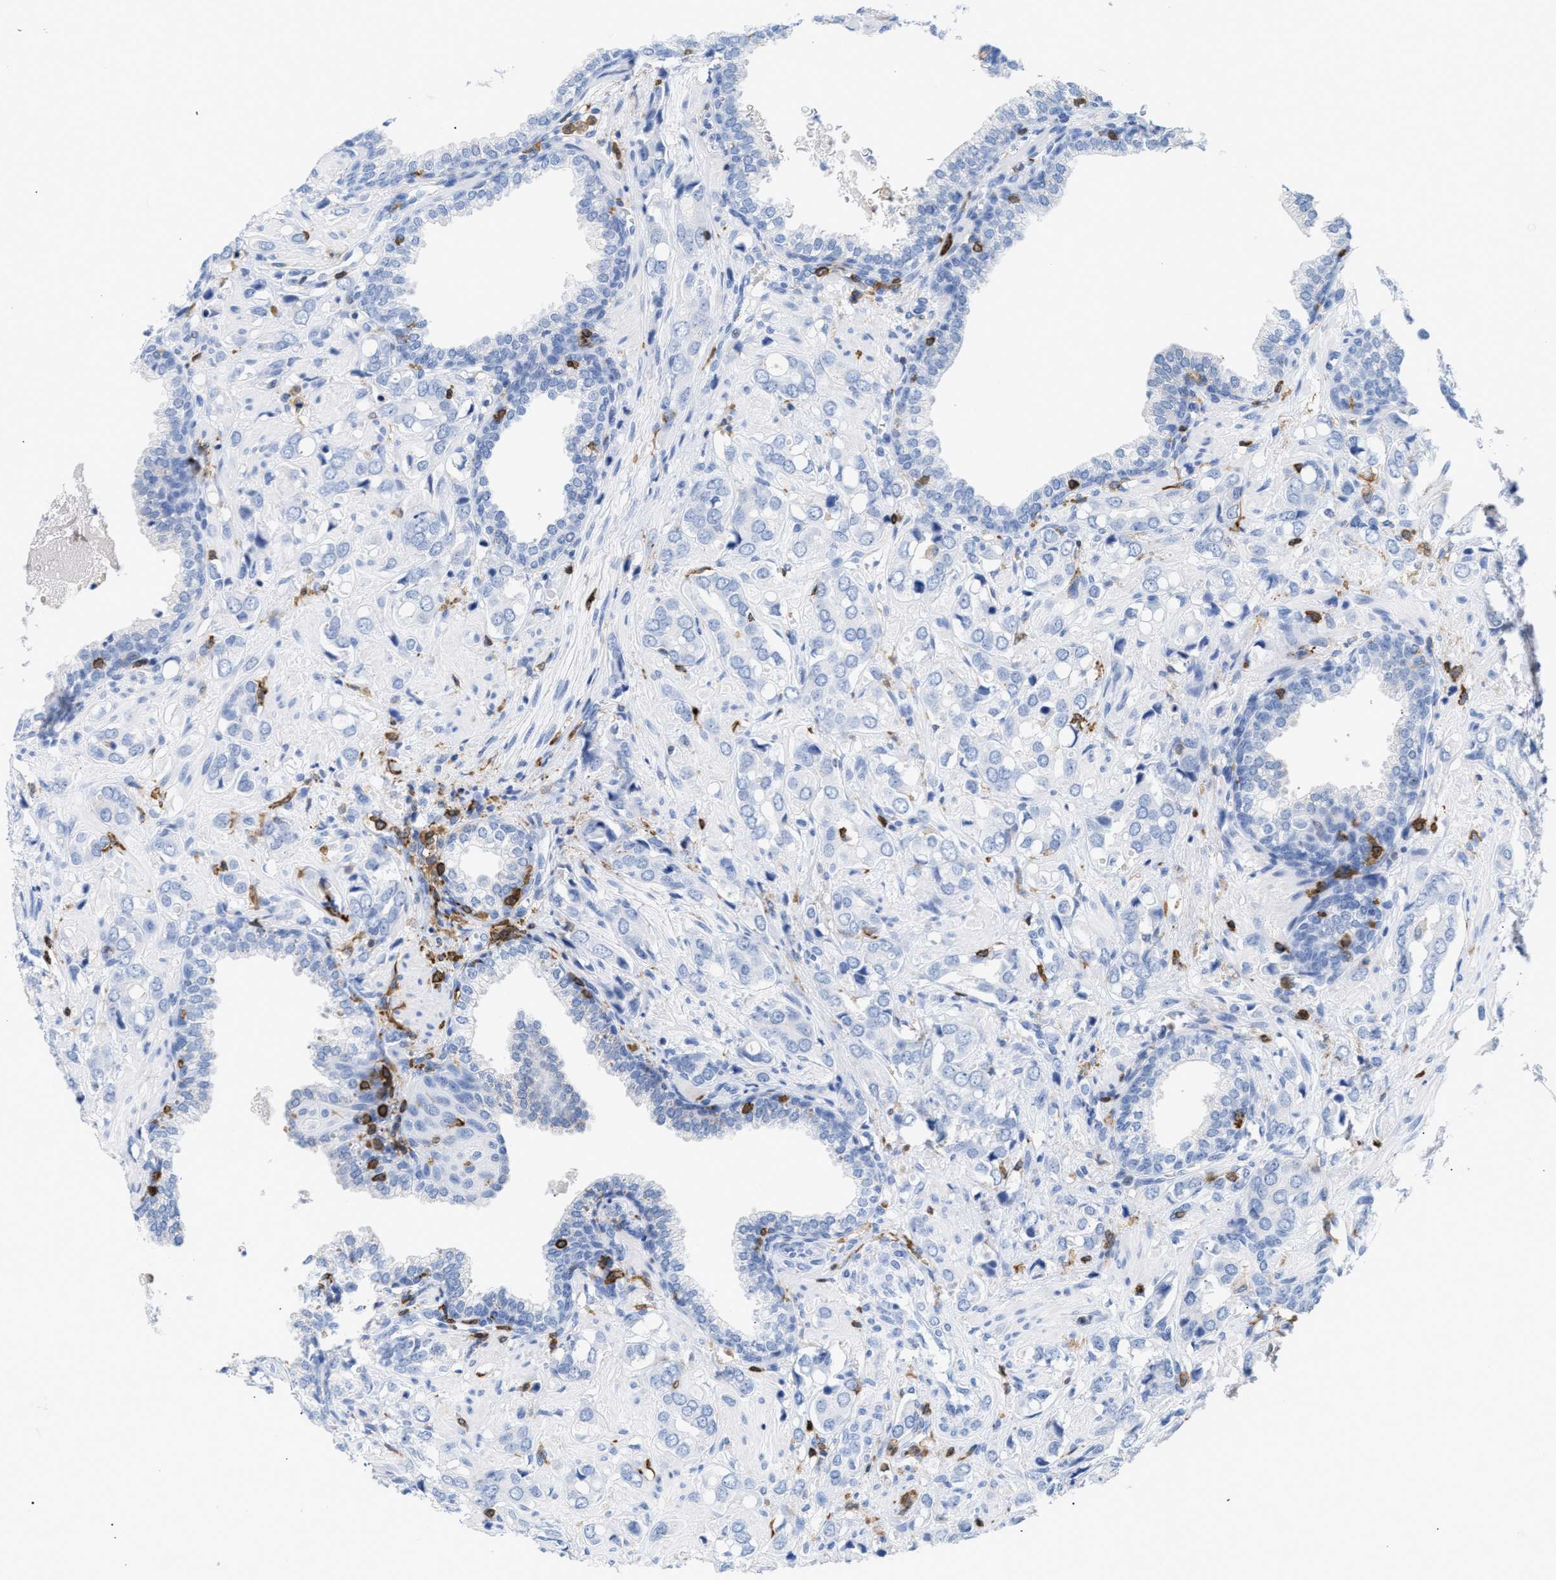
{"staining": {"intensity": "negative", "quantity": "none", "location": "none"}, "tissue": "prostate cancer", "cell_type": "Tumor cells", "image_type": "cancer", "snomed": [{"axis": "morphology", "description": "Adenocarcinoma, High grade"}, {"axis": "topography", "description": "Prostate"}], "caption": "Immunohistochemical staining of prostate cancer (adenocarcinoma (high-grade)) shows no significant positivity in tumor cells.", "gene": "LCP1", "patient": {"sex": "male", "age": 52}}